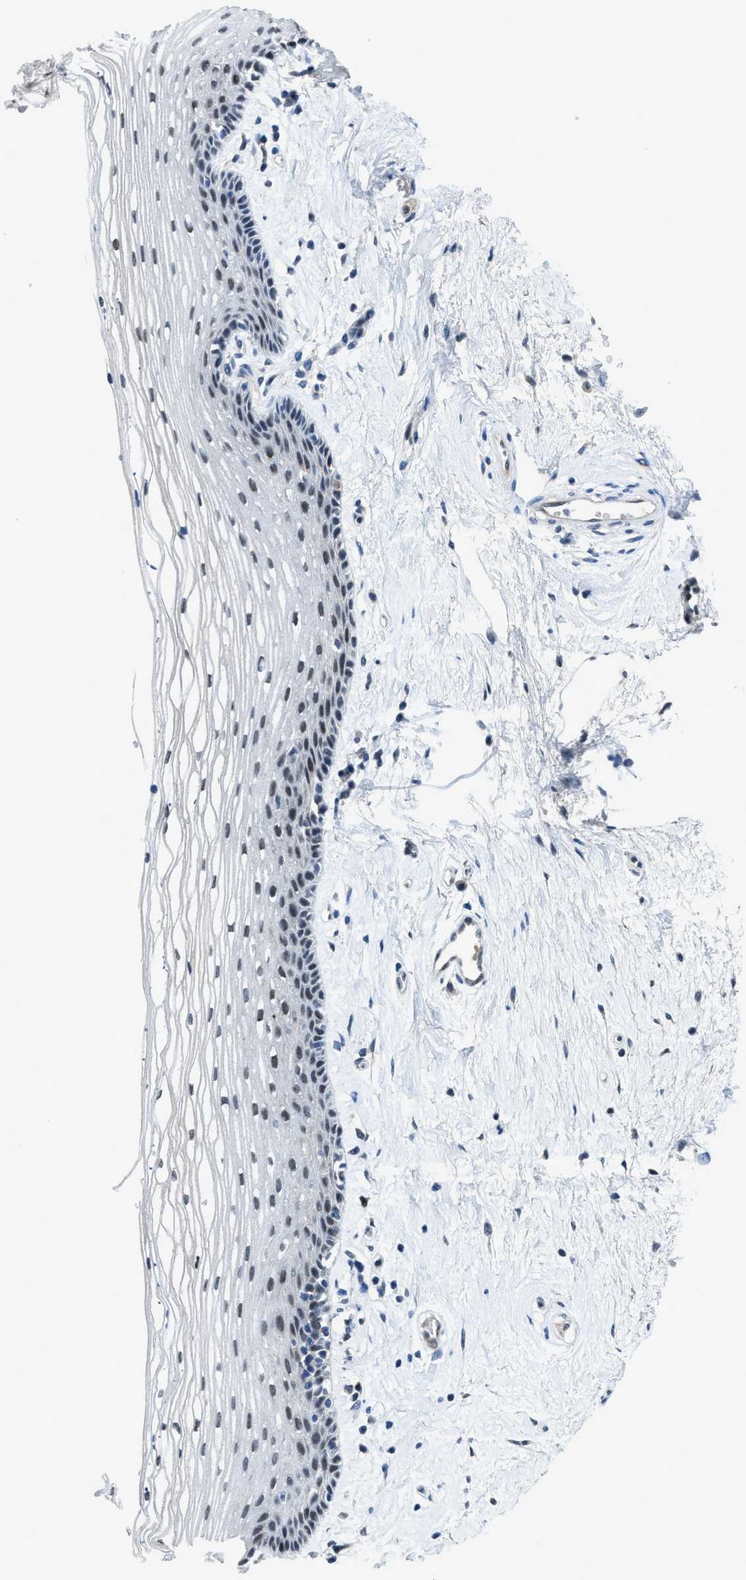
{"staining": {"intensity": "weak", "quantity": "25%-75%", "location": "nuclear"}, "tissue": "vagina", "cell_type": "Squamous epithelial cells", "image_type": "normal", "snomed": [{"axis": "morphology", "description": "Normal tissue, NOS"}, {"axis": "topography", "description": "Vagina"}], "caption": "A low amount of weak nuclear expression is present in about 25%-75% of squamous epithelial cells in normal vagina. (DAB (3,3'-diaminobenzidine) = brown stain, brightfield microscopy at high magnification).", "gene": "DUSP19", "patient": {"sex": "female", "age": 46}}